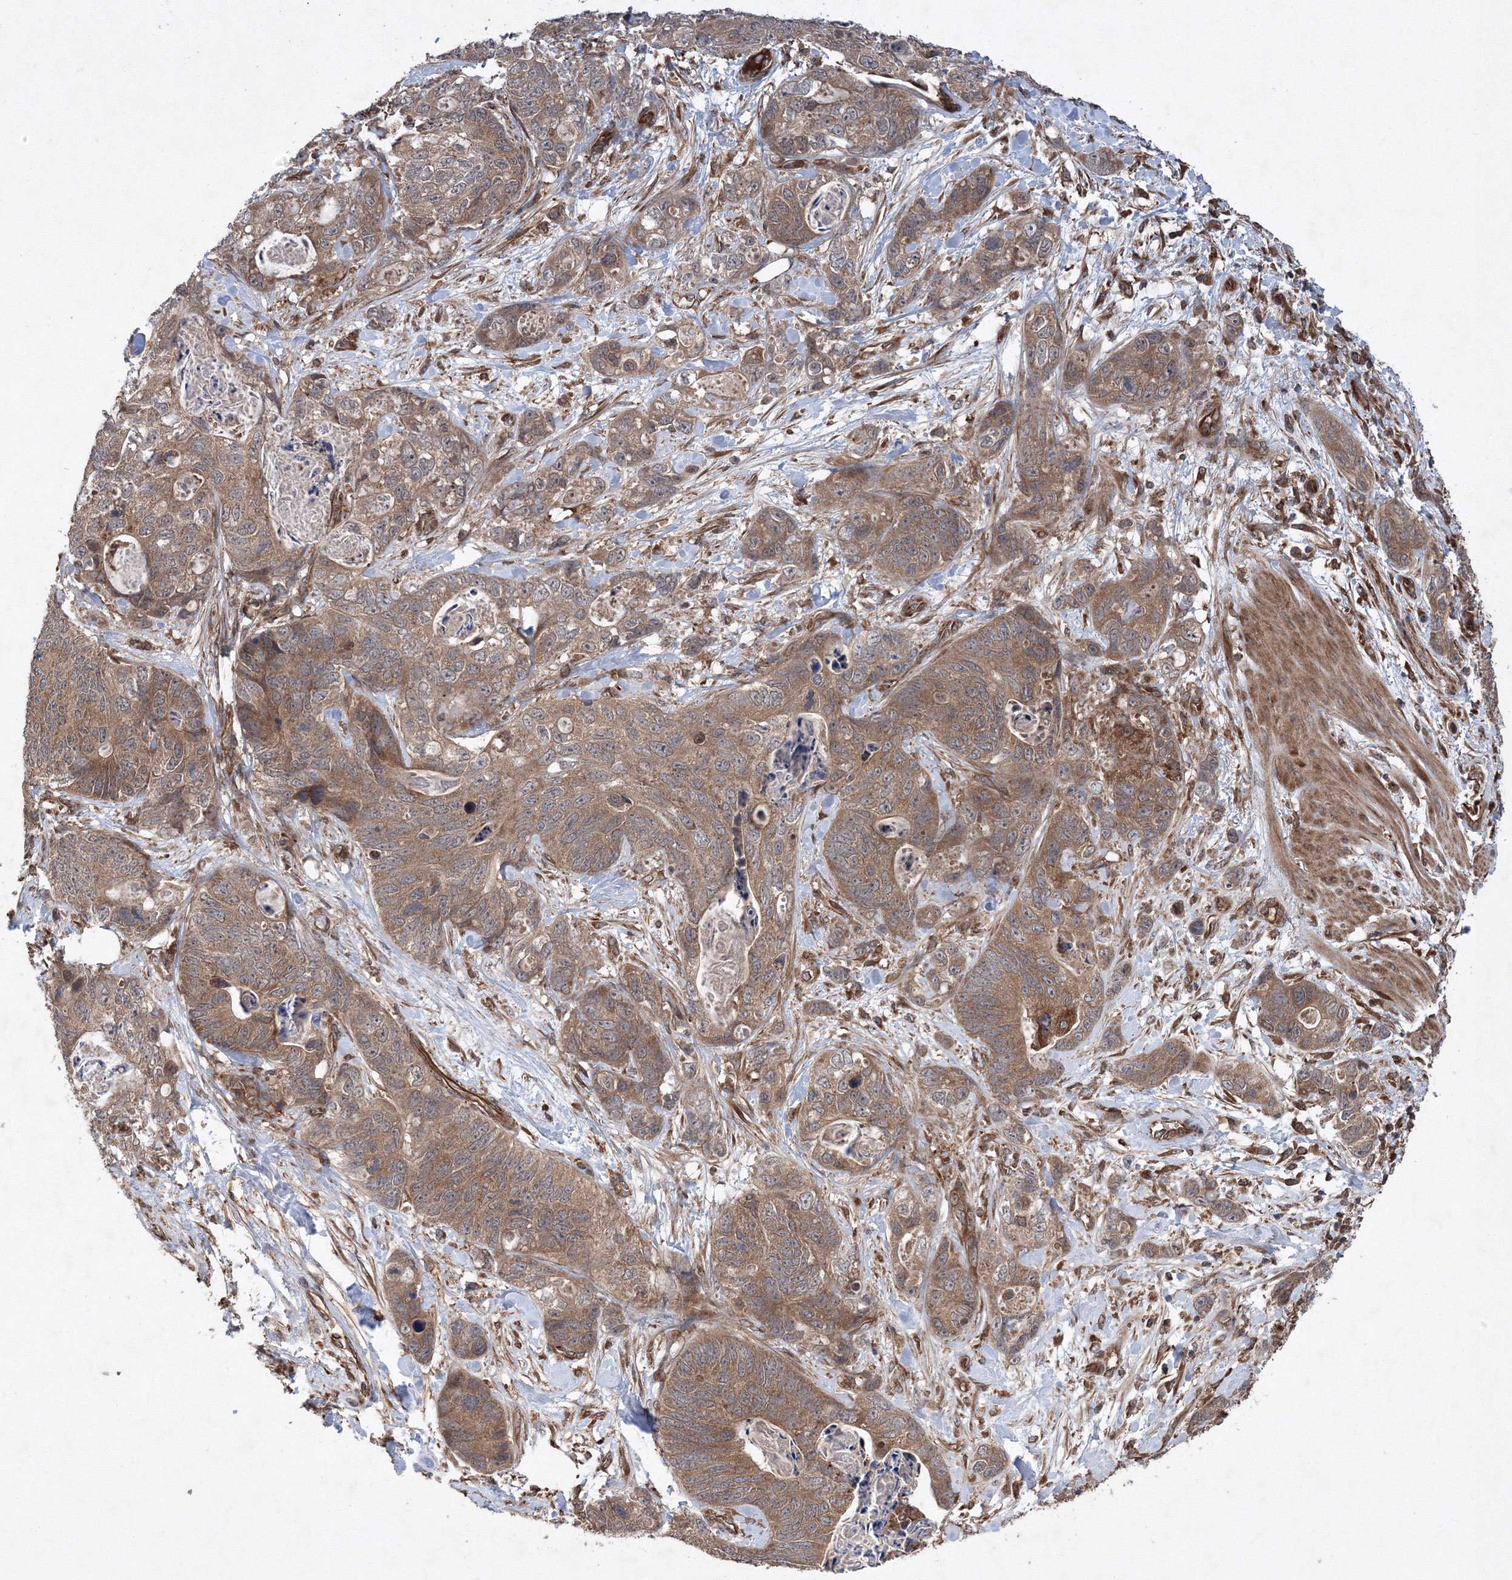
{"staining": {"intensity": "moderate", "quantity": ">75%", "location": "cytoplasmic/membranous"}, "tissue": "stomach cancer", "cell_type": "Tumor cells", "image_type": "cancer", "snomed": [{"axis": "morphology", "description": "Normal tissue, NOS"}, {"axis": "morphology", "description": "Adenocarcinoma, NOS"}, {"axis": "topography", "description": "Stomach"}], "caption": "A high-resolution image shows IHC staining of adenocarcinoma (stomach), which exhibits moderate cytoplasmic/membranous staining in about >75% of tumor cells. (brown staining indicates protein expression, while blue staining denotes nuclei).", "gene": "ATG3", "patient": {"sex": "female", "age": 89}}